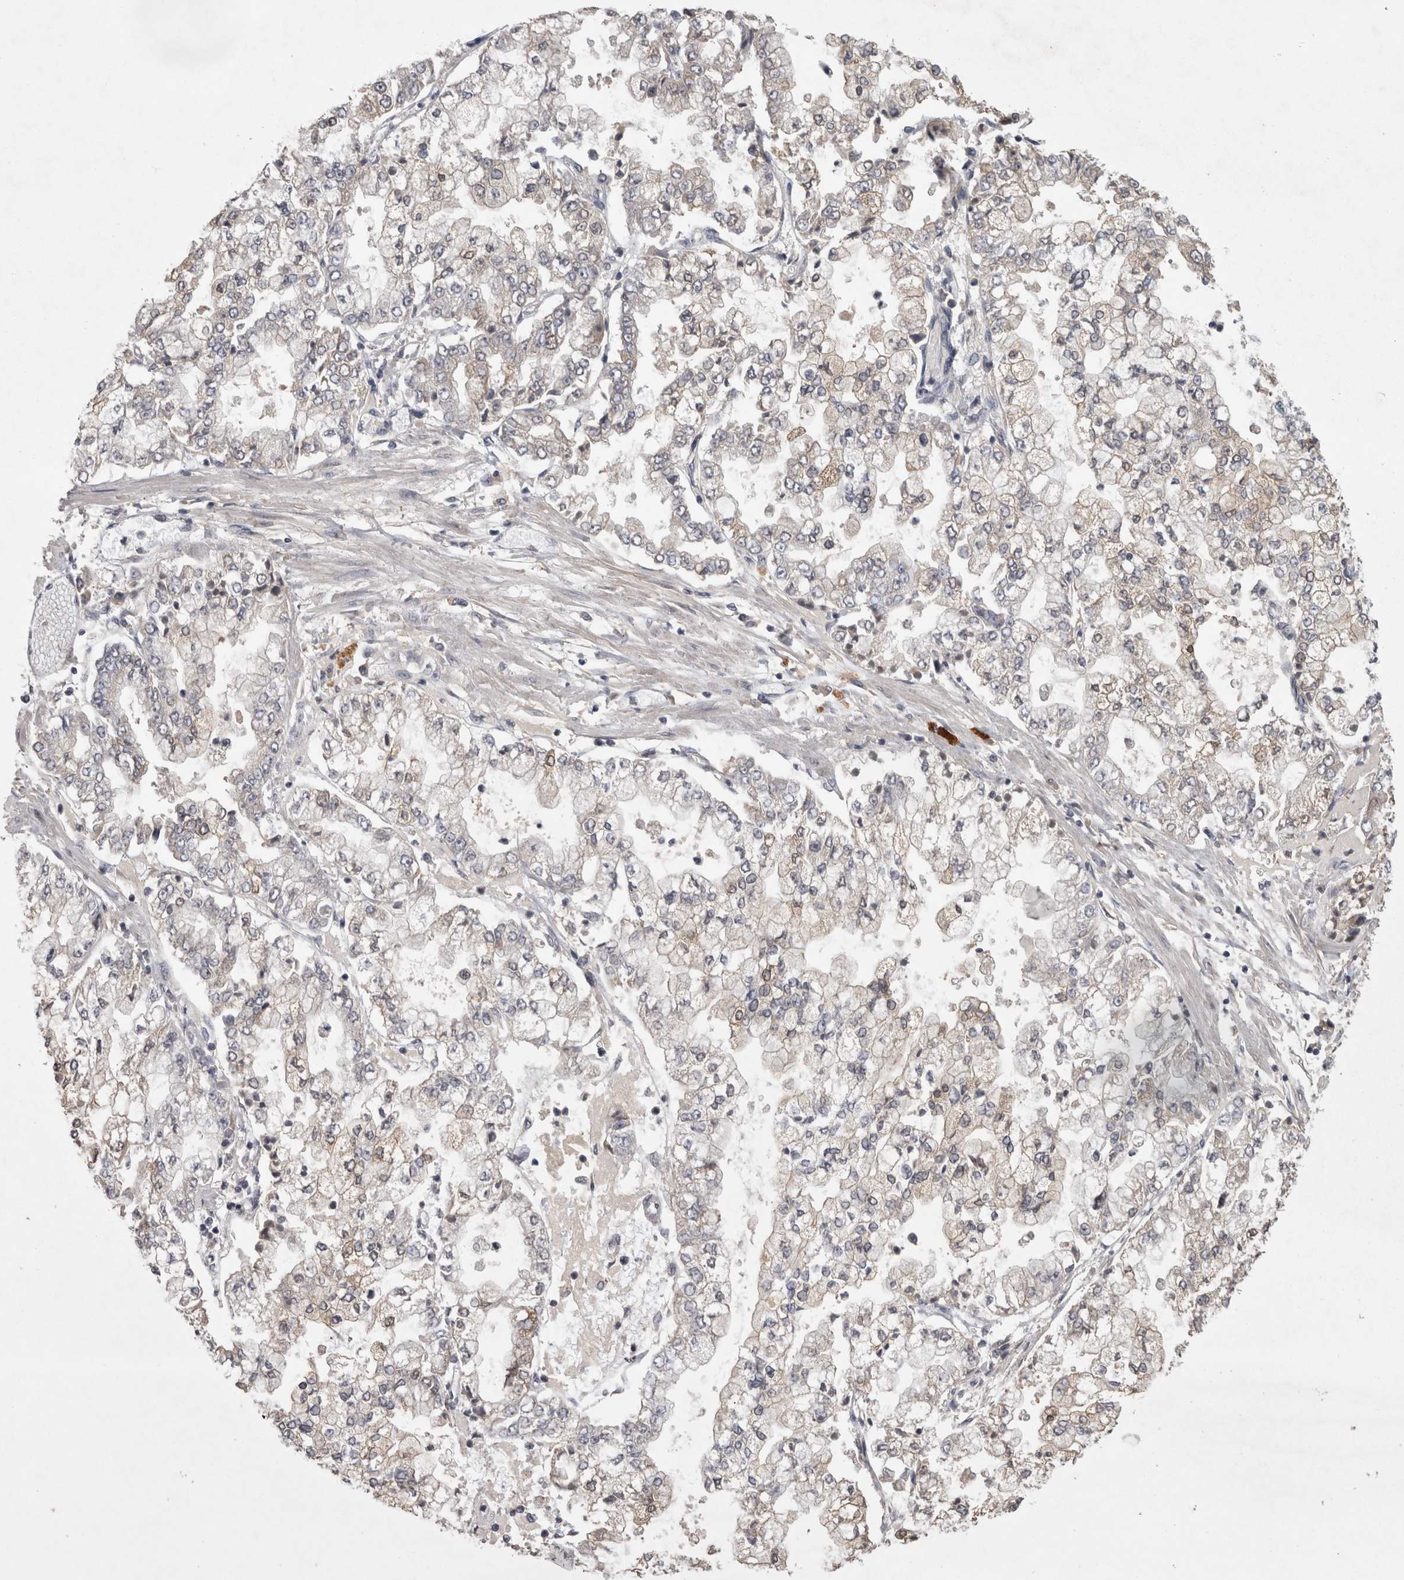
{"staining": {"intensity": "weak", "quantity": "<25%", "location": "cytoplasmic/membranous"}, "tissue": "stomach cancer", "cell_type": "Tumor cells", "image_type": "cancer", "snomed": [{"axis": "morphology", "description": "Adenocarcinoma, NOS"}, {"axis": "topography", "description": "Stomach"}], "caption": "Immunohistochemistry (IHC) micrograph of neoplastic tissue: human stomach cancer (adenocarcinoma) stained with DAB (3,3'-diaminobenzidine) exhibits no significant protein expression in tumor cells. (Stains: DAB (3,3'-diaminobenzidine) immunohistochemistry (IHC) with hematoxylin counter stain, Microscopy: brightfield microscopy at high magnification).", "gene": "PCM1", "patient": {"sex": "male", "age": 76}}